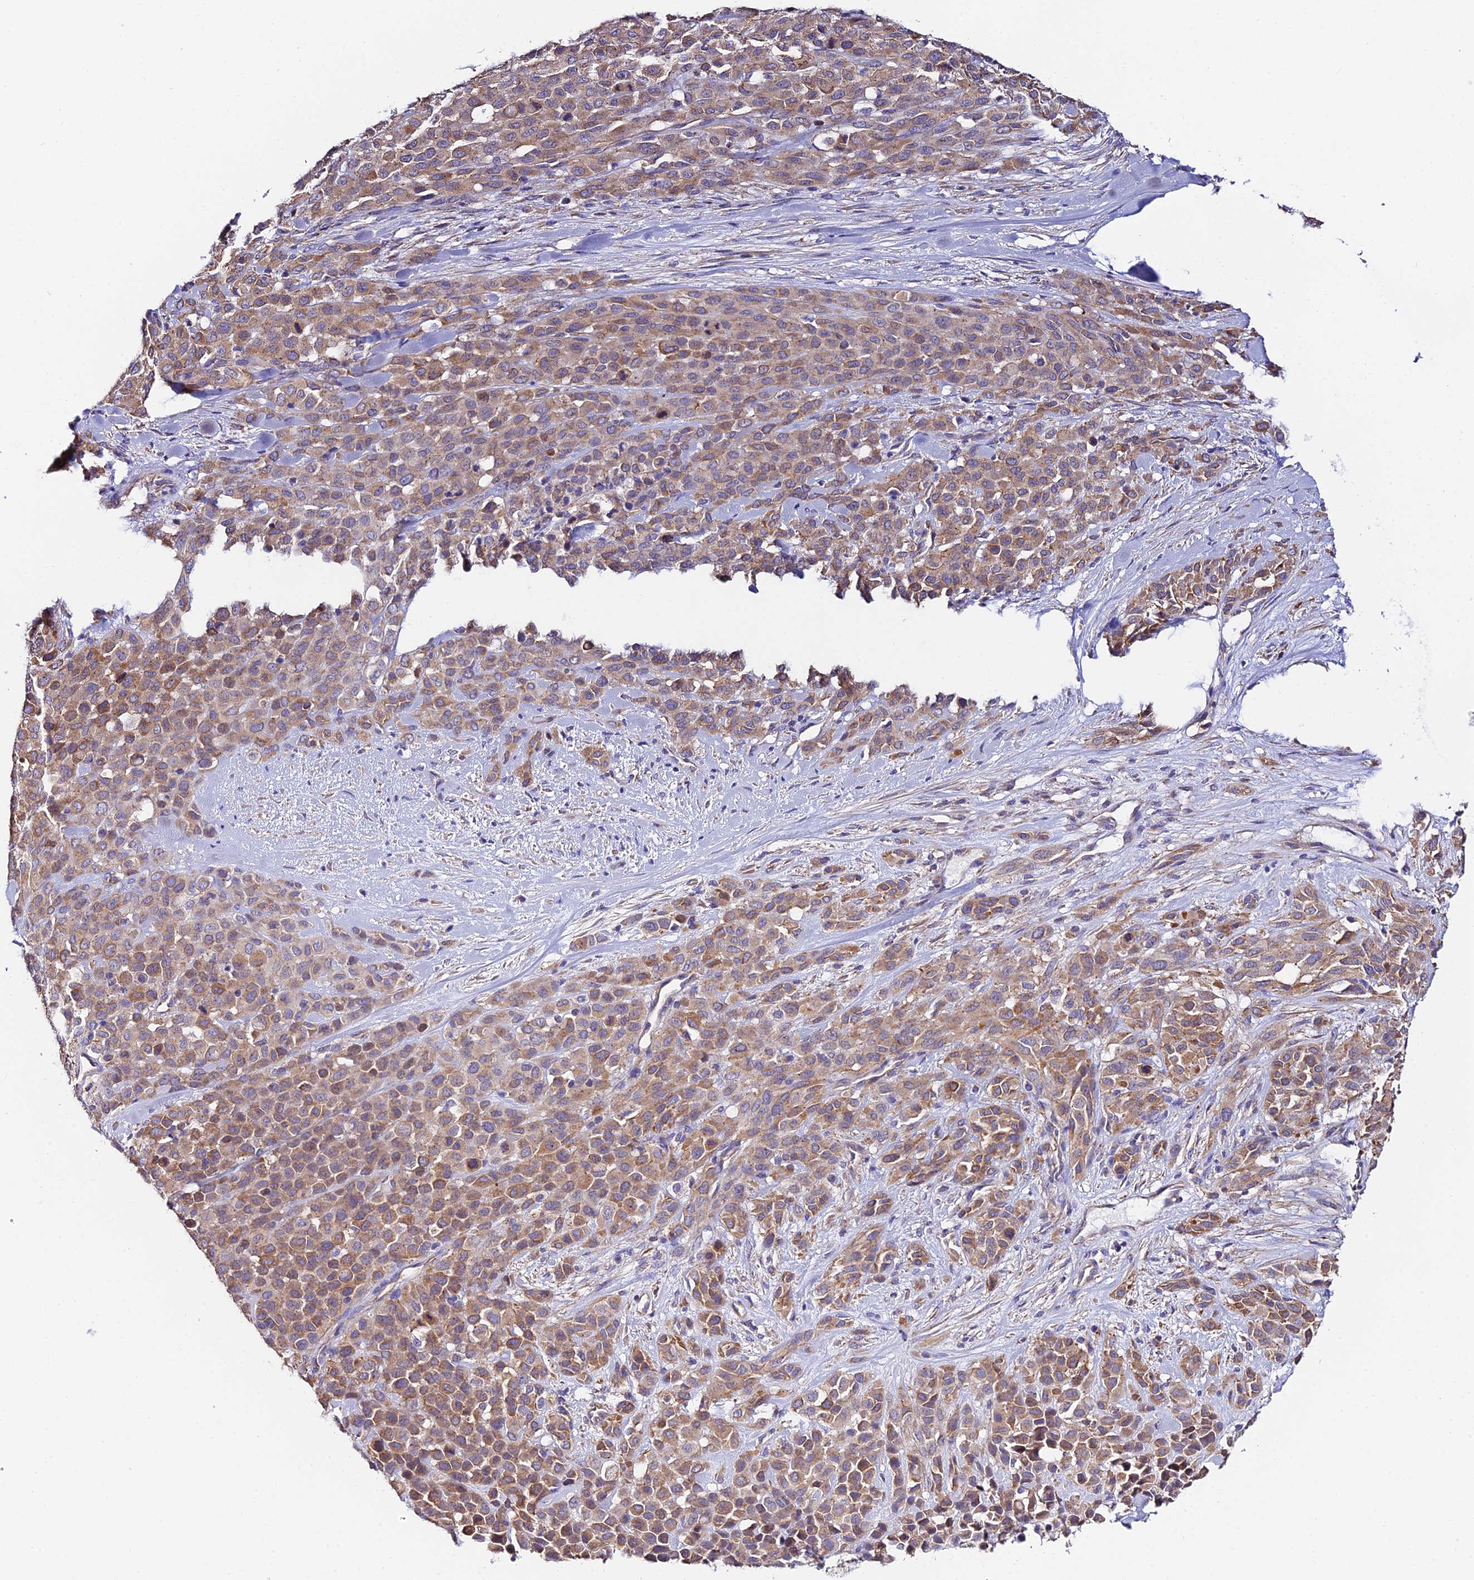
{"staining": {"intensity": "moderate", "quantity": ">75%", "location": "cytoplasmic/membranous"}, "tissue": "melanoma", "cell_type": "Tumor cells", "image_type": "cancer", "snomed": [{"axis": "morphology", "description": "Malignant melanoma, Metastatic site"}, {"axis": "topography", "description": "Skin"}], "caption": "Melanoma was stained to show a protein in brown. There is medium levels of moderate cytoplasmic/membranous staining in about >75% of tumor cells. (Brightfield microscopy of DAB IHC at high magnification).", "gene": "QRFP", "patient": {"sex": "female", "age": 81}}